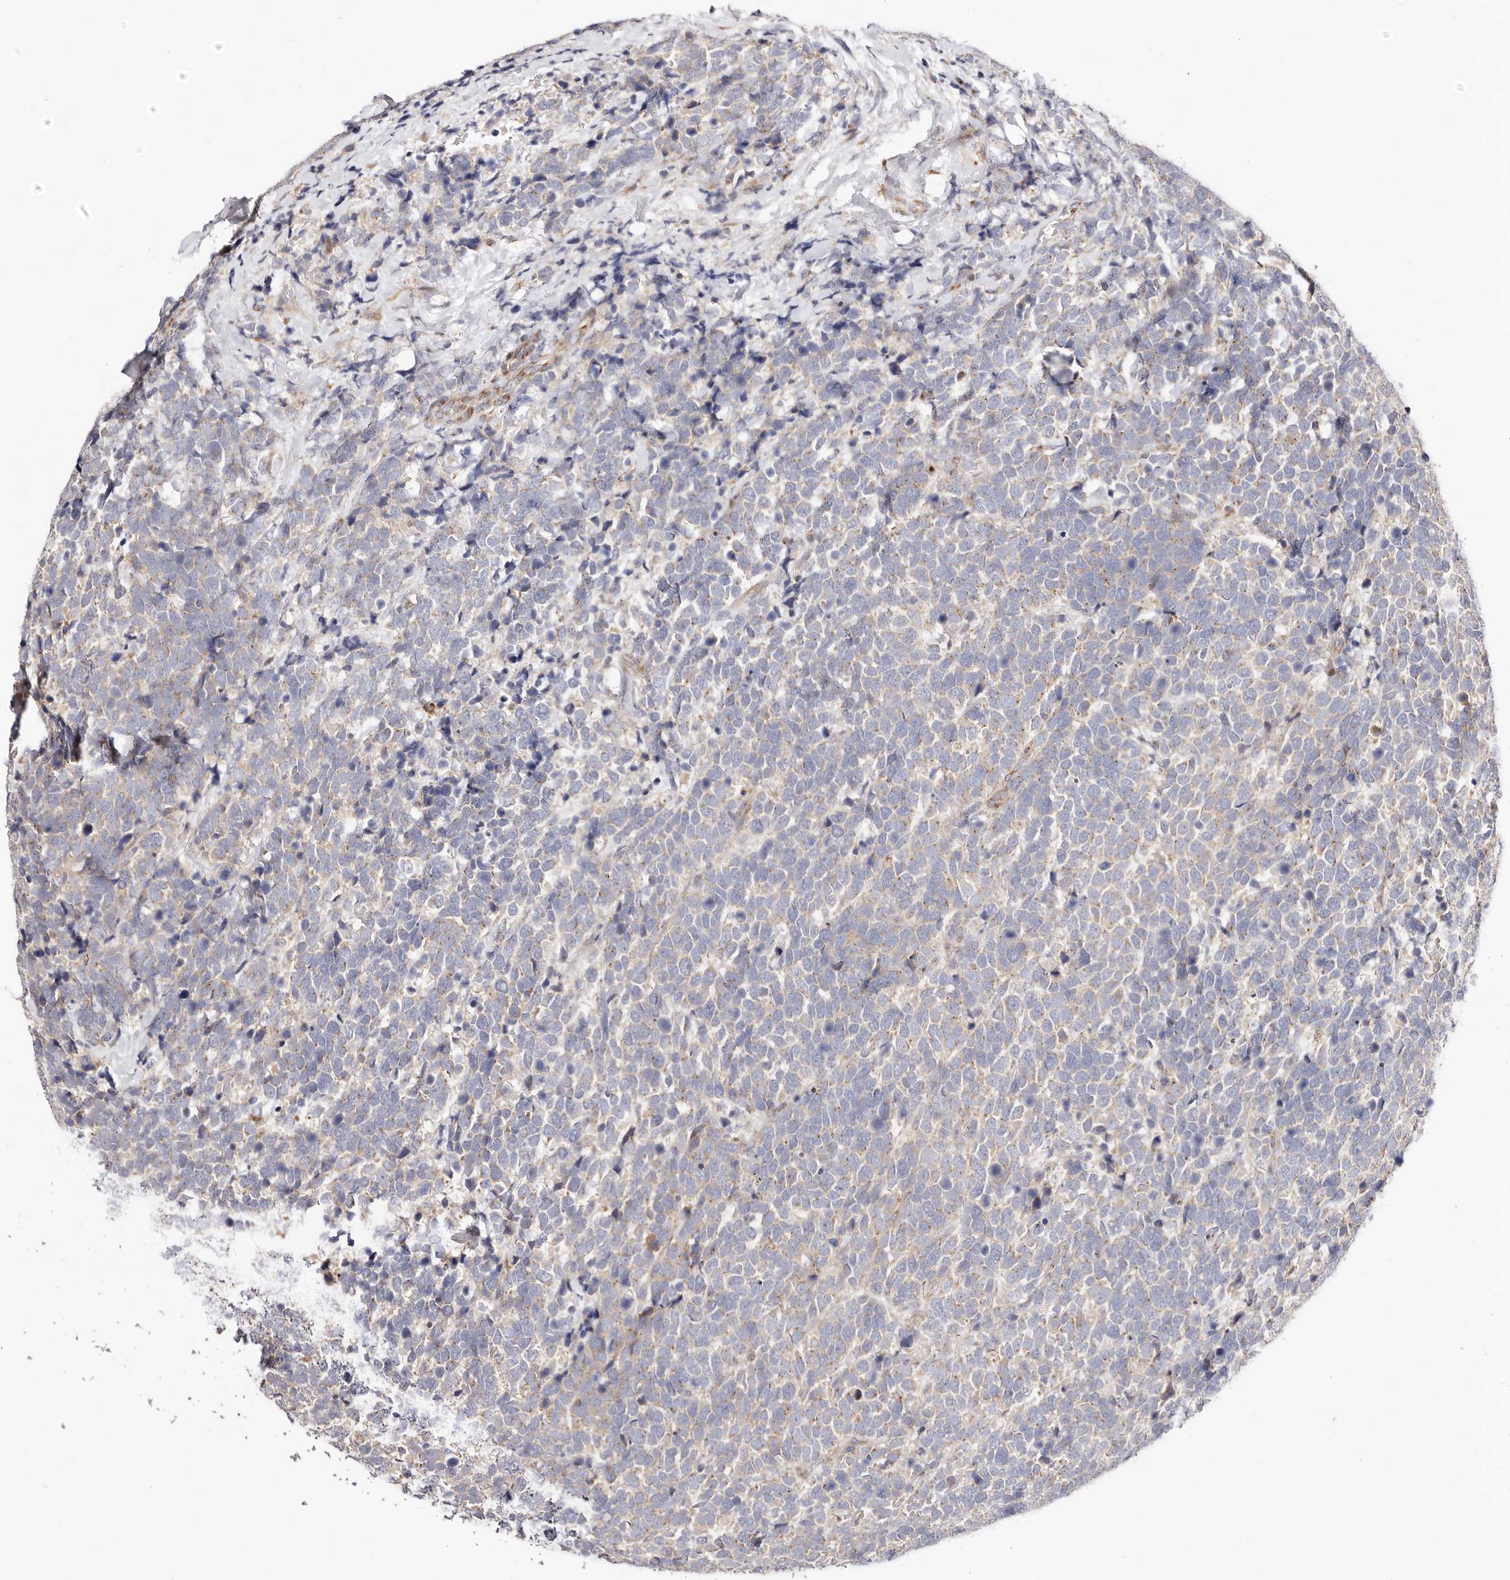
{"staining": {"intensity": "weak", "quantity": "<25%", "location": "cytoplasmic/membranous"}, "tissue": "urothelial cancer", "cell_type": "Tumor cells", "image_type": "cancer", "snomed": [{"axis": "morphology", "description": "Urothelial carcinoma, High grade"}, {"axis": "topography", "description": "Urinary bladder"}], "caption": "High magnification brightfield microscopy of urothelial cancer stained with DAB (3,3'-diaminobenzidine) (brown) and counterstained with hematoxylin (blue): tumor cells show no significant positivity.", "gene": "MAPK6", "patient": {"sex": "female", "age": 82}}